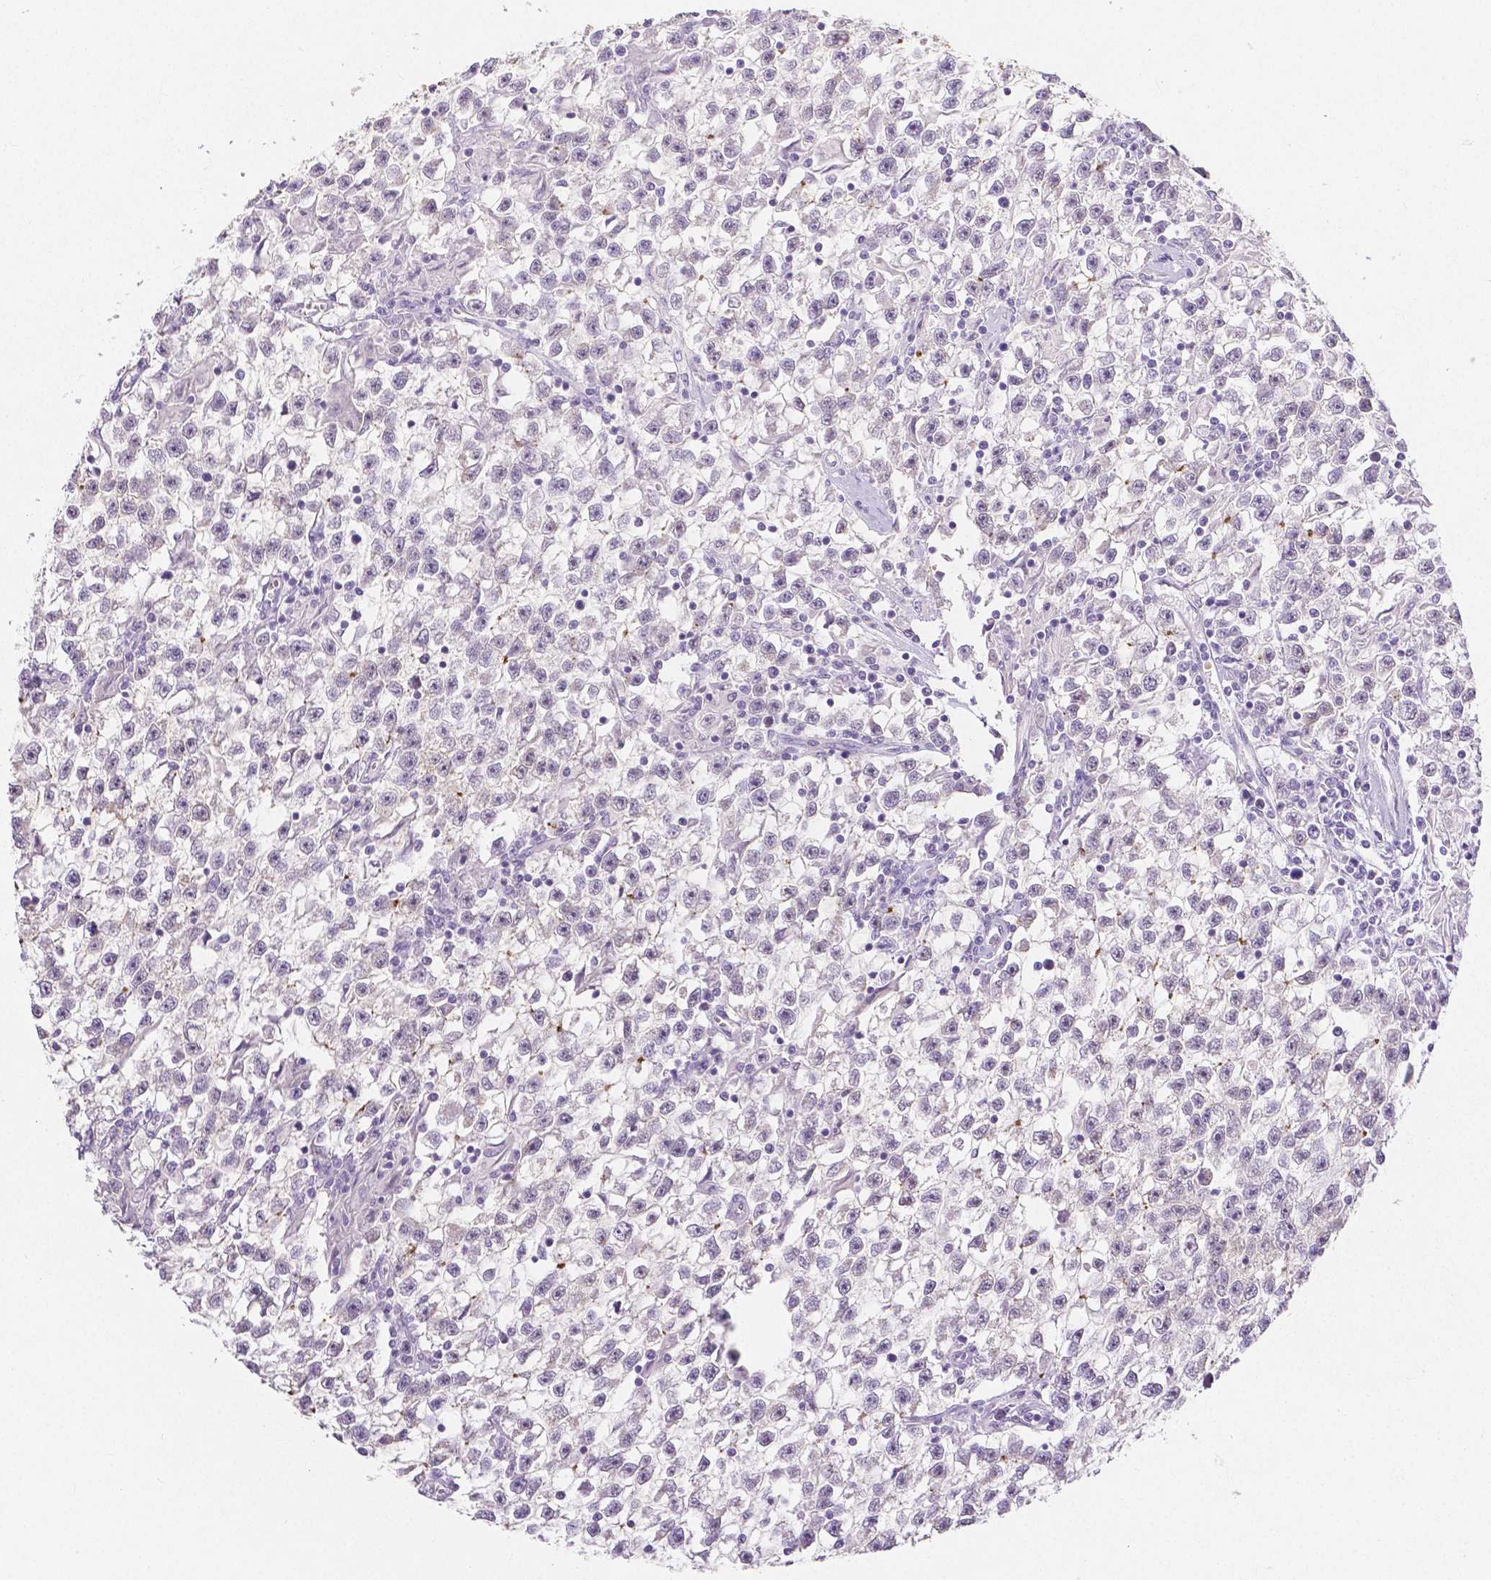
{"staining": {"intensity": "negative", "quantity": "none", "location": "none"}, "tissue": "testis cancer", "cell_type": "Tumor cells", "image_type": "cancer", "snomed": [{"axis": "morphology", "description": "Seminoma, NOS"}, {"axis": "topography", "description": "Testis"}], "caption": "There is no significant expression in tumor cells of seminoma (testis).", "gene": "OCLN", "patient": {"sex": "male", "age": 31}}